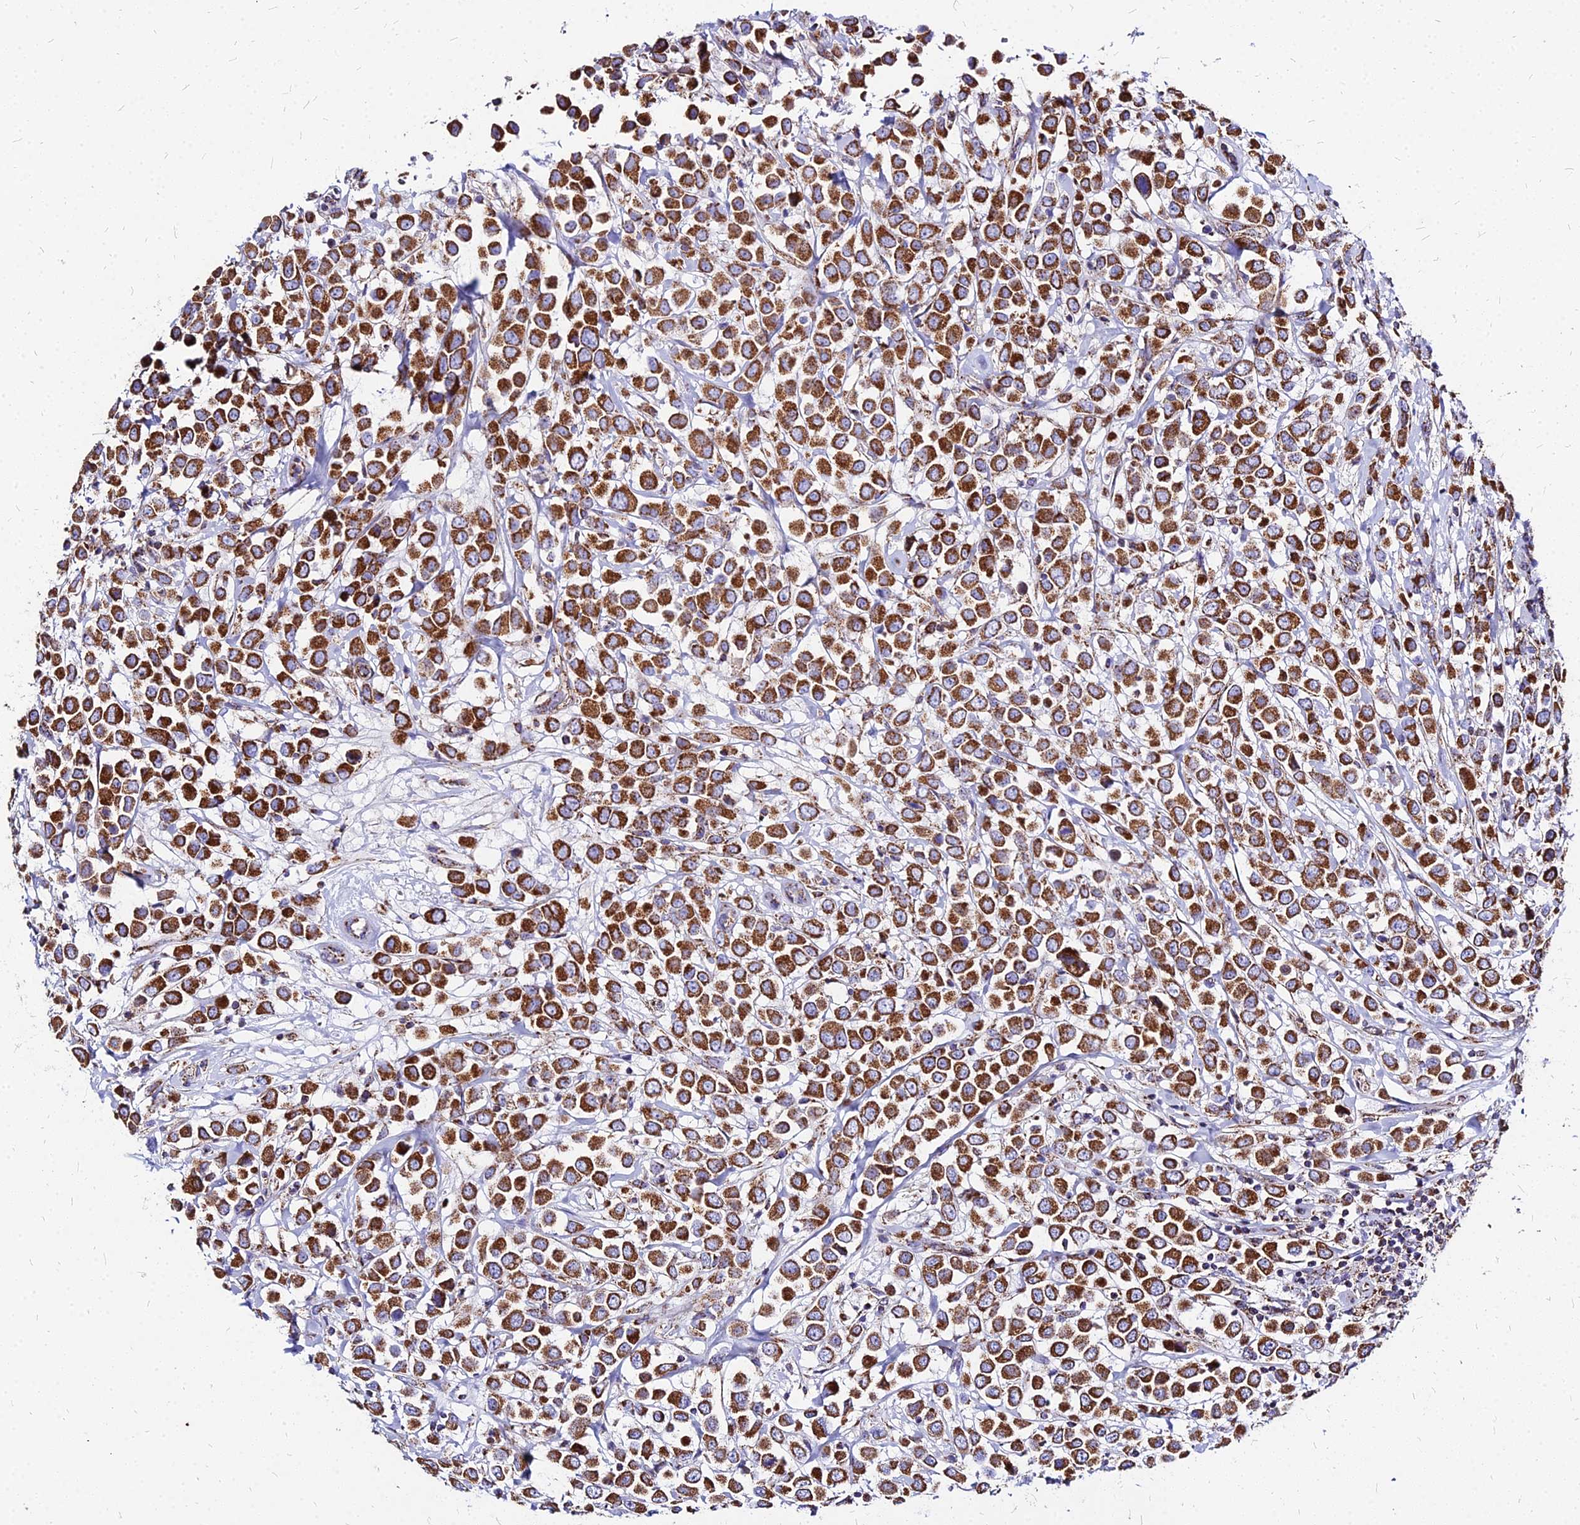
{"staining": {"intensity": "moderate", "quantity": ">75%", "location": "cytoplasmic/membranous"}, "tissue": "breast cancer", "cell_type": "Tumor cells", "image_type": "cancer", "snomed": [{"axis": "morphology", "description": "Duct carcinoma"}, {"axis": "topography", "description": "Breast"}], "caption": "Immunohistochemical staining of human breast cancer reveals medium levels of moderate cytoplasmic/membranous protein staining in approximately >75% of tumor cells.", "gene": "DLD", "patient": {"sex": "female", "age": 61}}